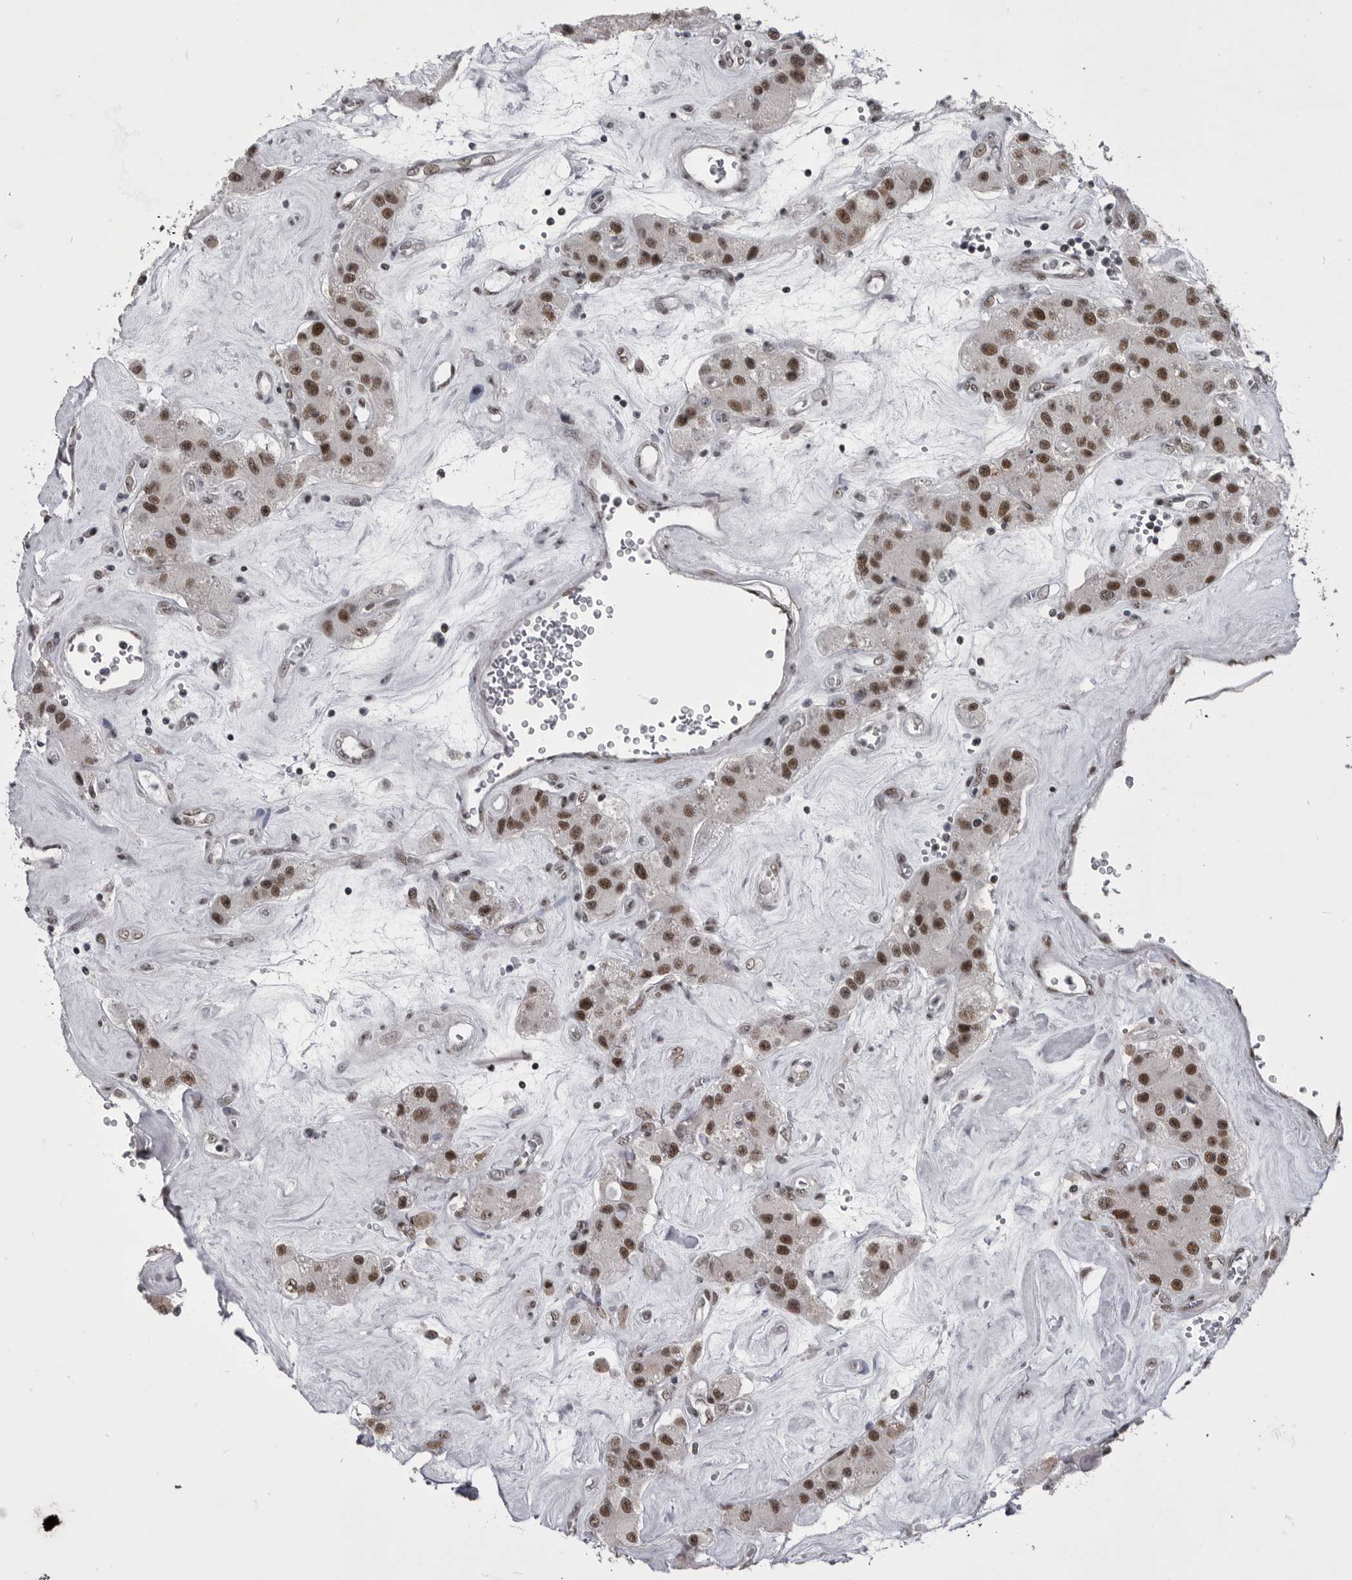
{"staining": {"intensity": "moderate", "quantity": ">75%", "location": "nuclear"}, "tissue": "carcinoid", "cell_type": "Tumor cells", "image_type": "cancer", "snomed": [{"axis": "morphology", "description": "Carcinoid, malignant, NOS"}, {"axis": "topography", "description": "Pancreas"}], "caption": "Tumor cells exhibit moderate nuclear staining in about >75% of cells in carcinoid.", "gene": "MEPCE", "patient": {"sex": "male", "age": 41}}